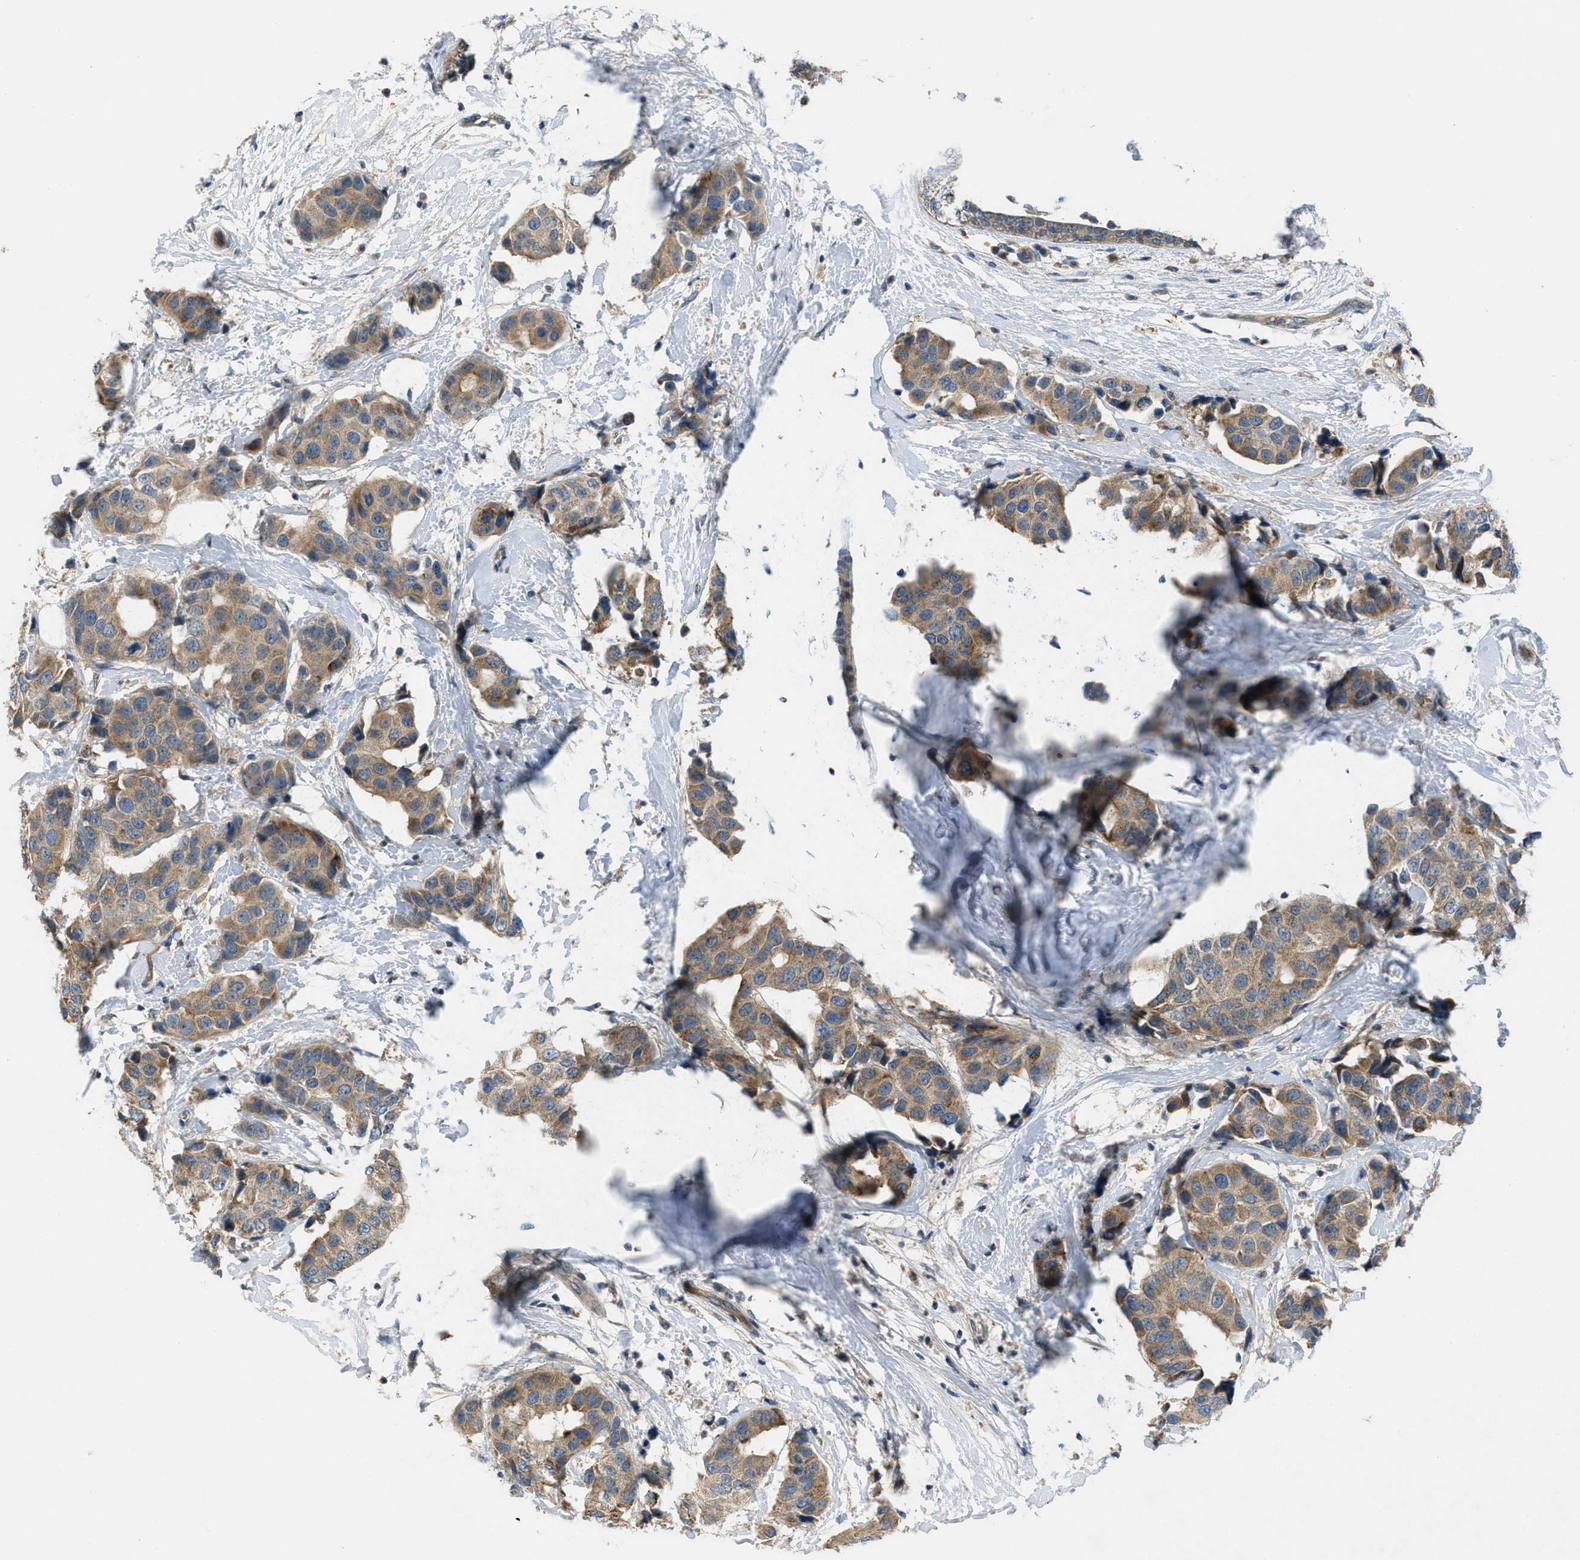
{"staining": {"intensity": "moderate", "quantity": ">75%", "location": "cytoplasmic/membranous"}, "tissue": "breast cancer", "cell_type": "Tumor cells", "image_type": "cancer", "snomed": [{"axis": "morphology", "description": "Normal tissue, NOS"}, {"axis": "morphology", "description": "Duct carcinoma"}, {"axis": "topography", "description": "Breast"}], "caption": "There is medium levels of moderate cytoplasmic/membranous positivity in tumor cells of breast cancer, as demonstrated by immunohistochemical staining (brown color).", "gene": "ADCY6", "patient": {"sex": "female", "age": 39}}